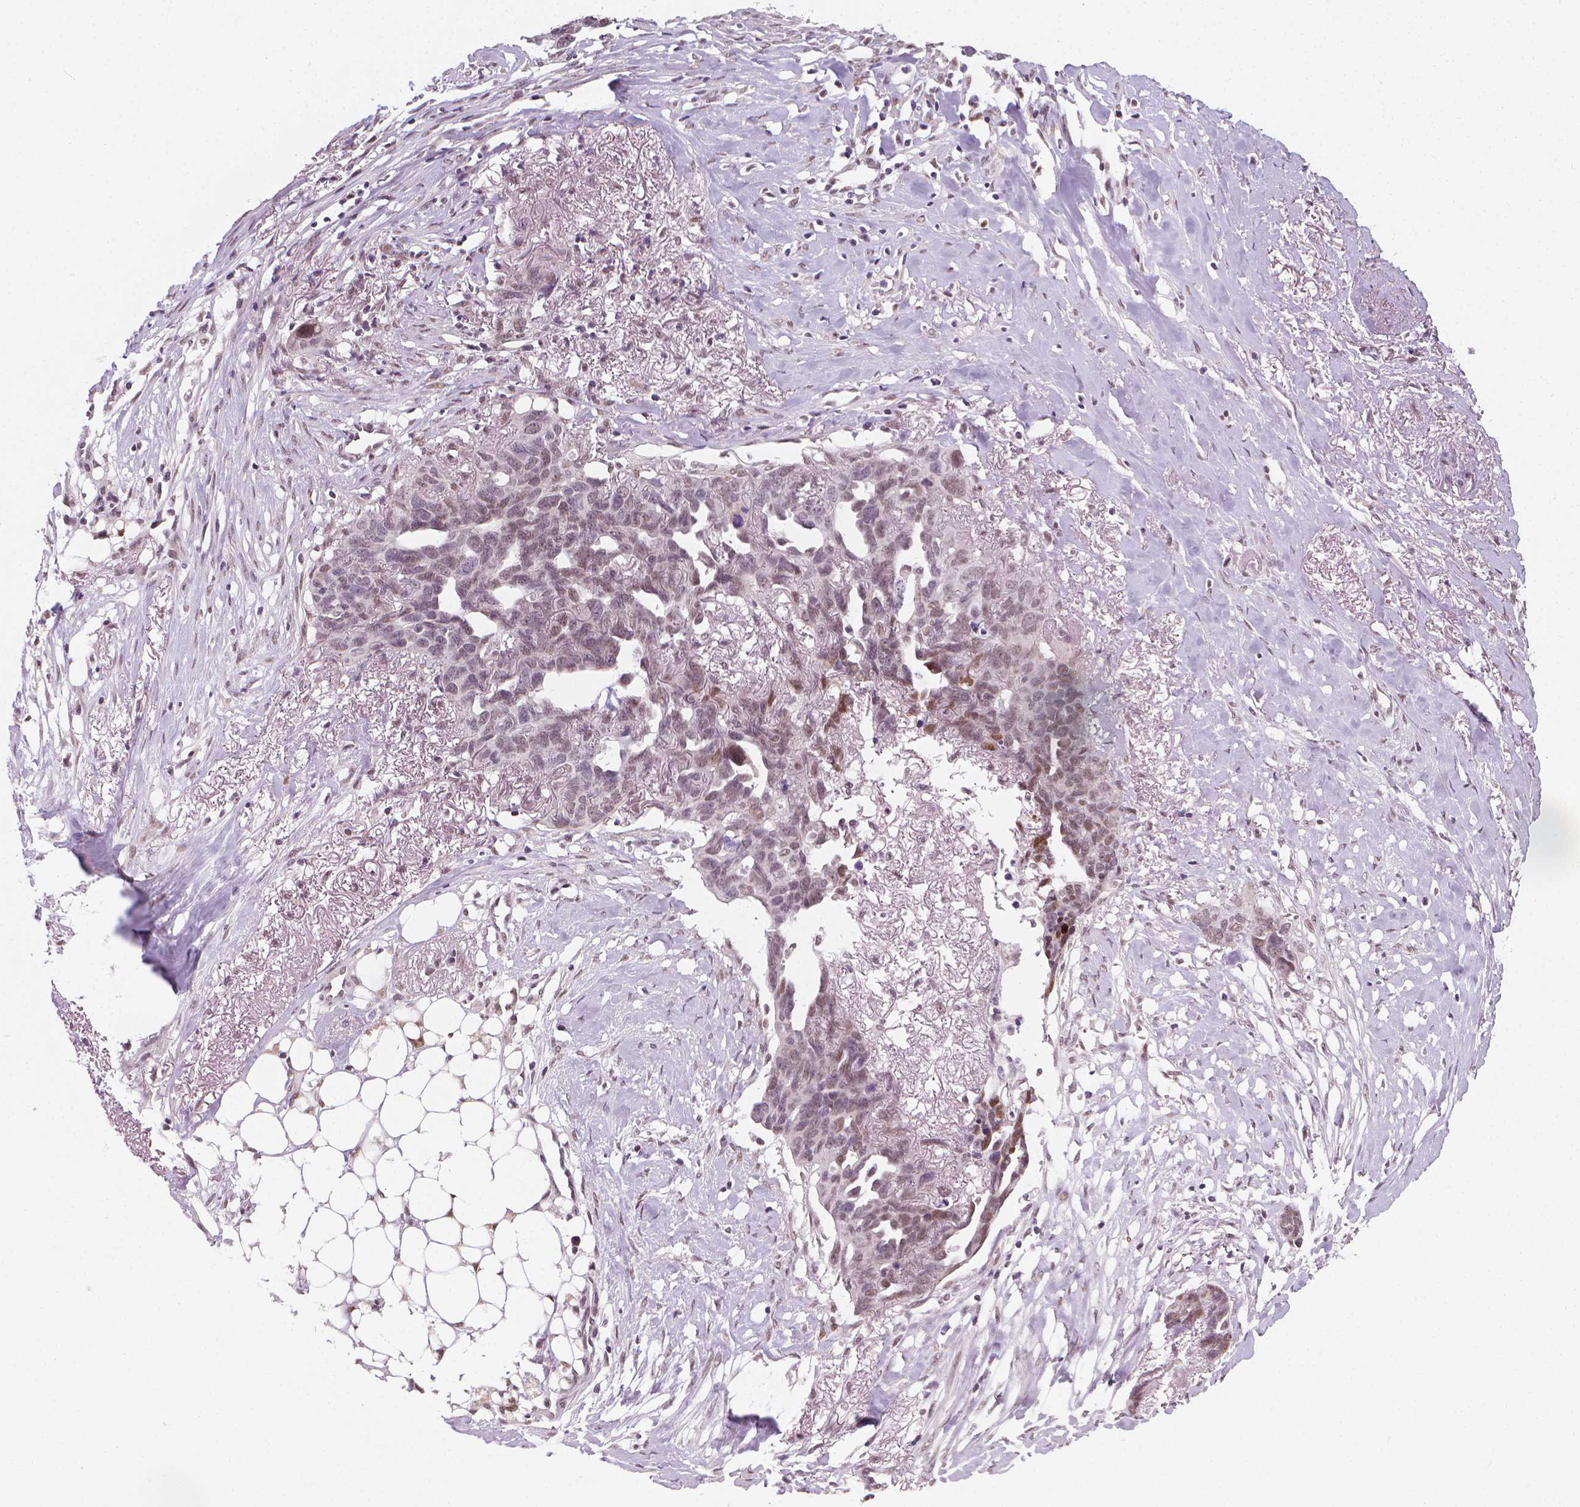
{"staining": {"intensity": "weak", "quantity": "25%-75%", "location": "nuclear"}, "tissue": "ovarian cancer", "cell_type": "Tumor cells", "image_type": "cancer", "snomed": [{"axis": "morphology", "description": "Cystadenocarcinoma, serous, NOS"}, {"axis": "topography", "description": "Ovary"}], "caption": "Immunohistochemistry (IHC) (DAB) staining of human ovarian cancer exhibits weak nuclear protein expression in approximately 25%-75% of tumor cells. Immunohistochemistry stains the protein in brown and the nuclei are stained blue.", "gene": "CDKN1C", "patient": {"sex": "female", "age": 69}}